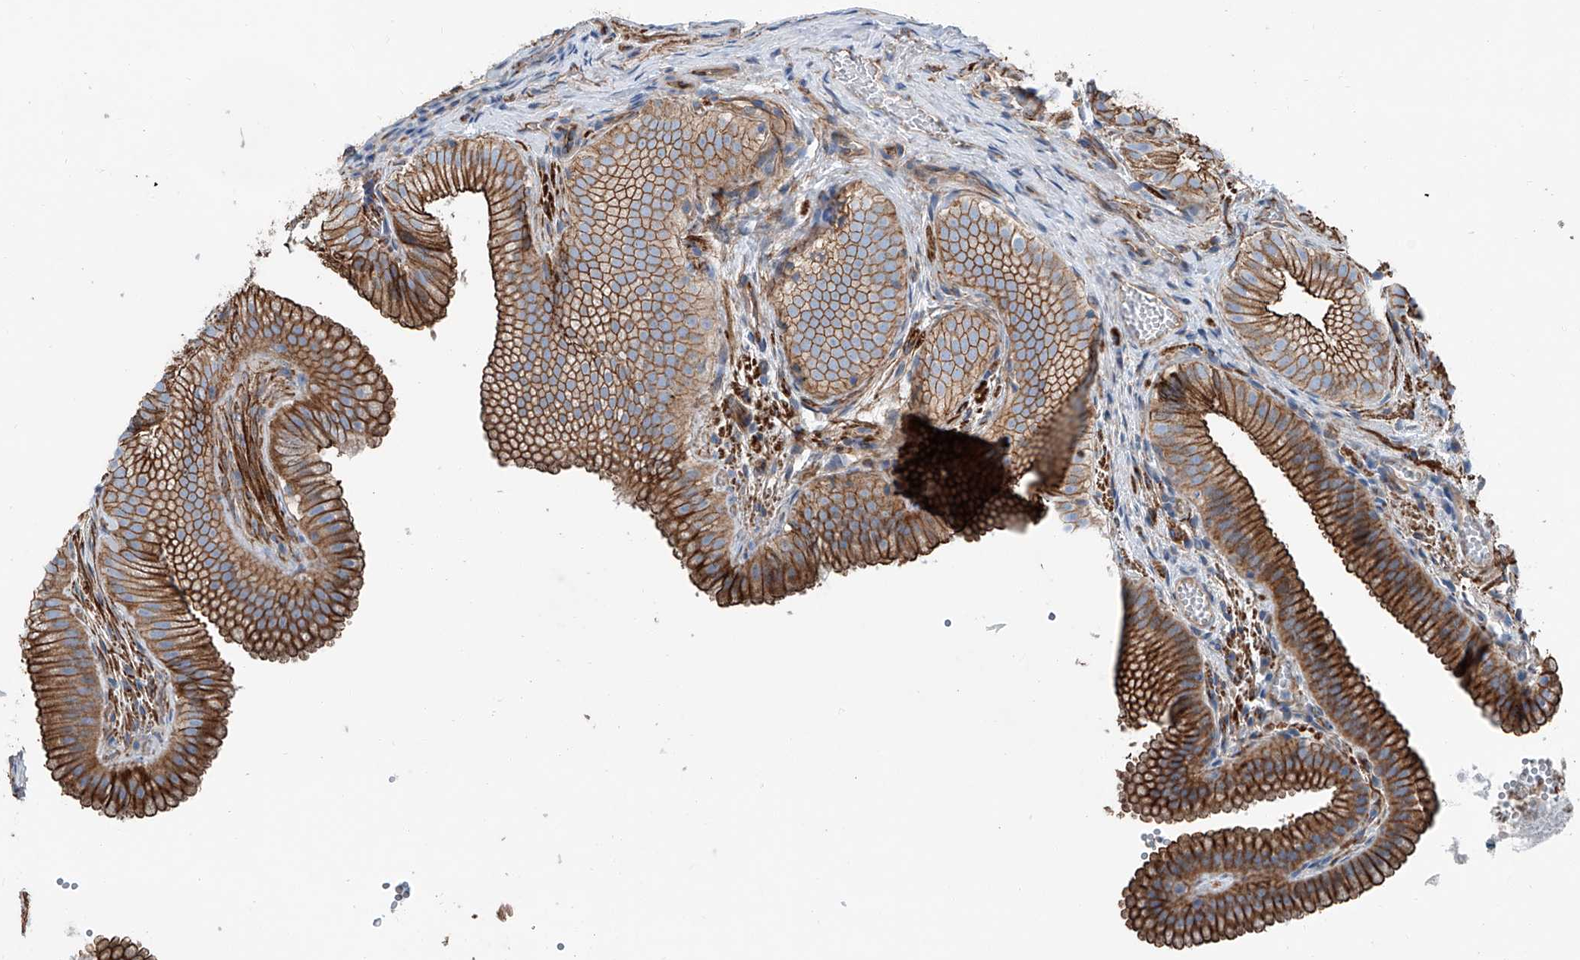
{"staining": {"intensity": "strong", "quantity": ">75%", "location": "cytoplasmic/membranous"}, "tissue": "gallbladder", "cell_type": "Glandular cells", "image_type": "normal", "snomed": [{"axis": "morphology", "description": "Normal tissue, NOS"}, {"axis": "topography", "description": "Gallbladder"}], "caption": "A high amount of strong cytoplasmic/membranous expression is present in about >75% of glandular cells in benign gallbladder.", "gene": "THEMIS2", "patient": {"sex": "female", "age": 30}}